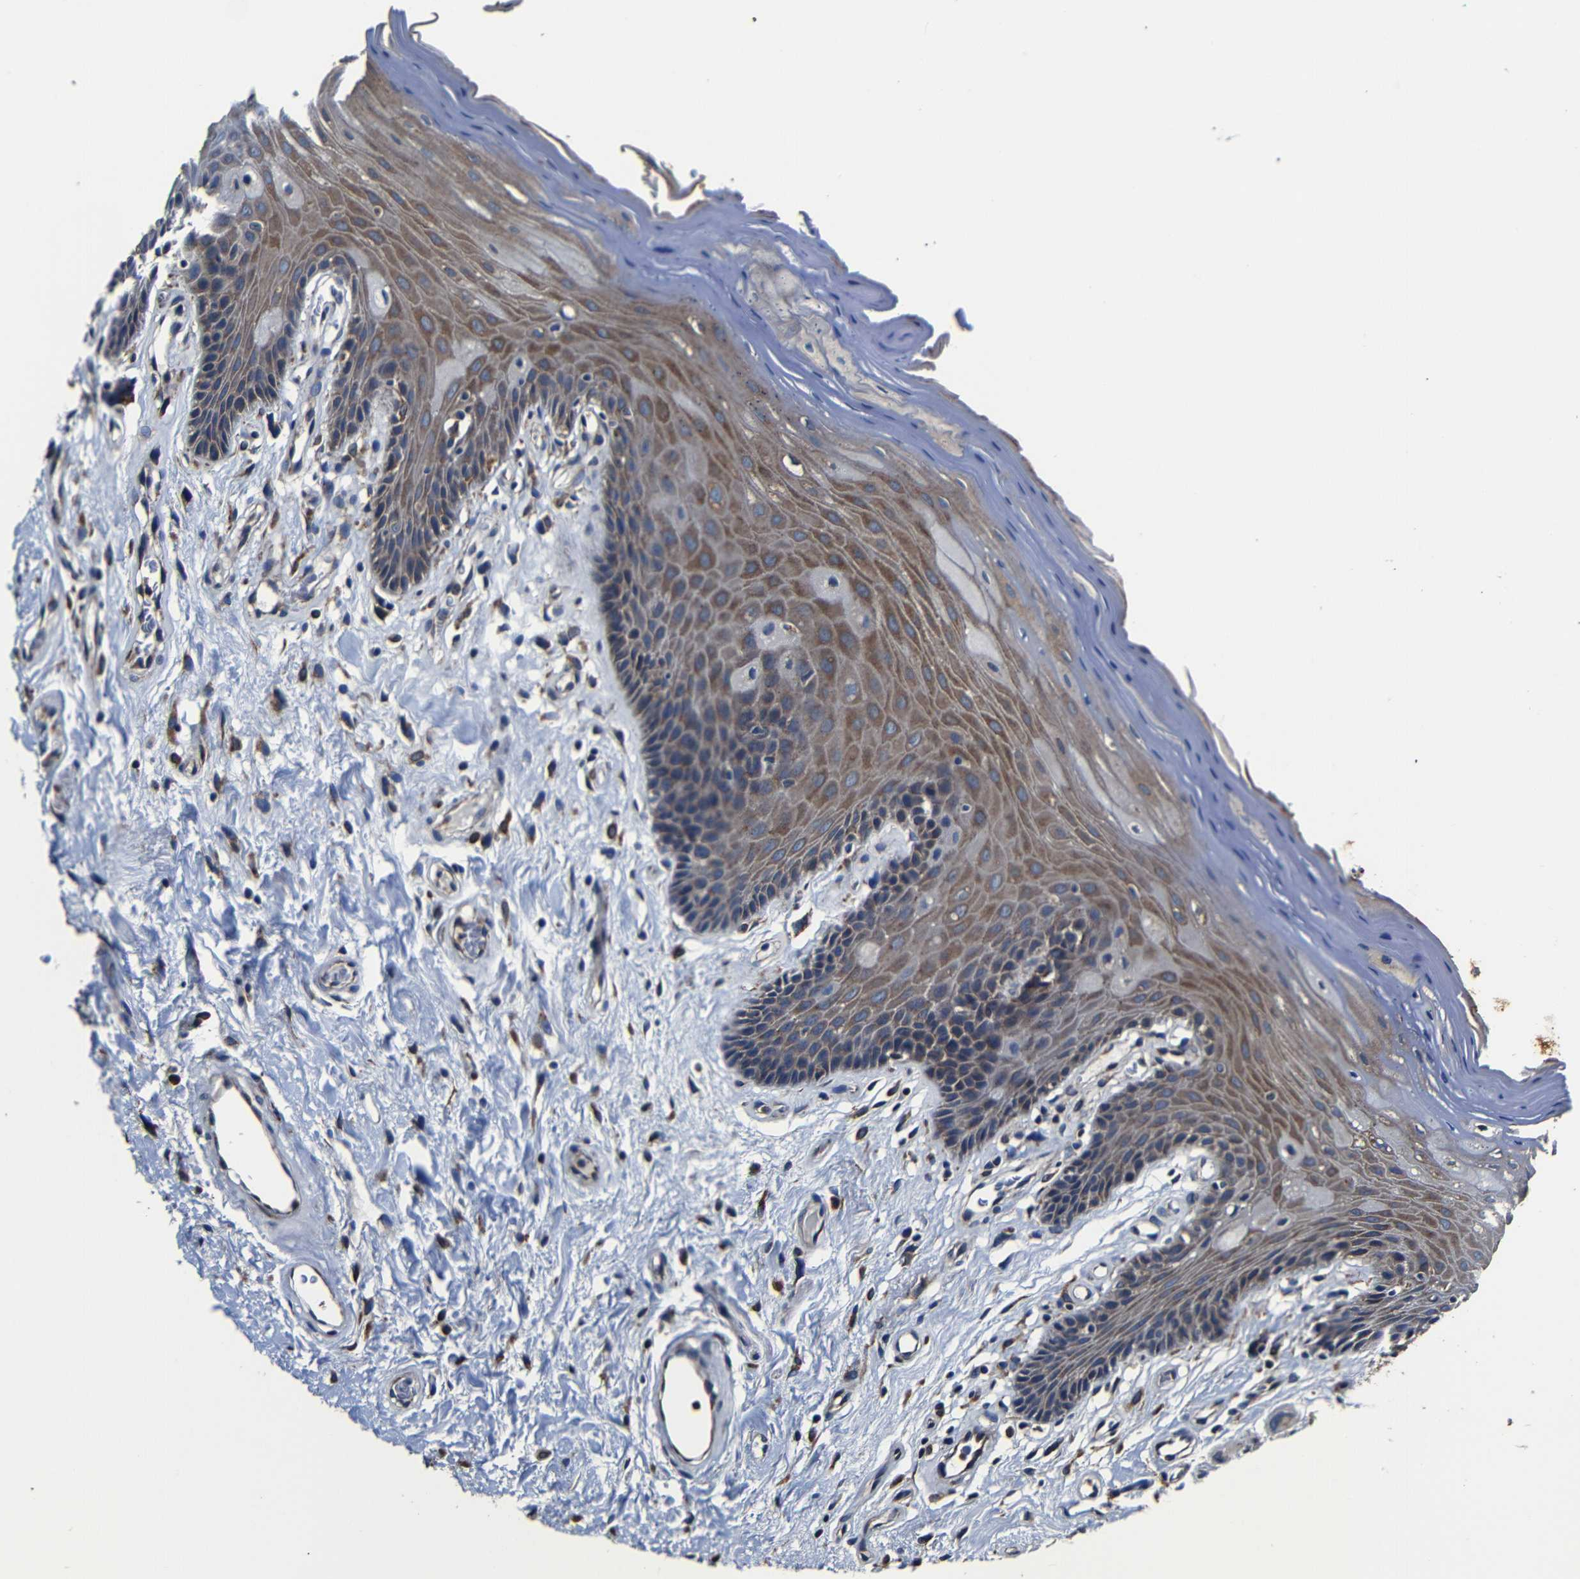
{"staining": {"intensity": "moderate", "quantity": "25%-75%", "location": "cytoplasmic/membranous"}, "tissue": "oral mucosa", "cell_type": "Squamous epithelial cells", "image_type": "normal", "snomed": [{"axis": "morphology", "description": "Normal tissue, NOS"}, {"axis": "morphology", "description": "Squamous cell carcinoma, NOS"}, {"axis": "topography", "description": "Skeletal muscle"}, {"axis": "topography", "description": "Adipose tissue"}, {"axis": "topography", "description": "Vascular tissue"}, {"axis": "topography", "description": "Oral tissue"}, {"axis": "topography", "description": "Peripheral nerve tissue"}, {"axis": "topography", "description": "Head-Neck"}], "caption": "The immunohistochemical stain labels moderate cytoplasmic/membranous positivity in squamous epithelial cells of normal oral mucosa.", "gene": "SCN9A", "patient": {"sex": "male", "age": 71}}